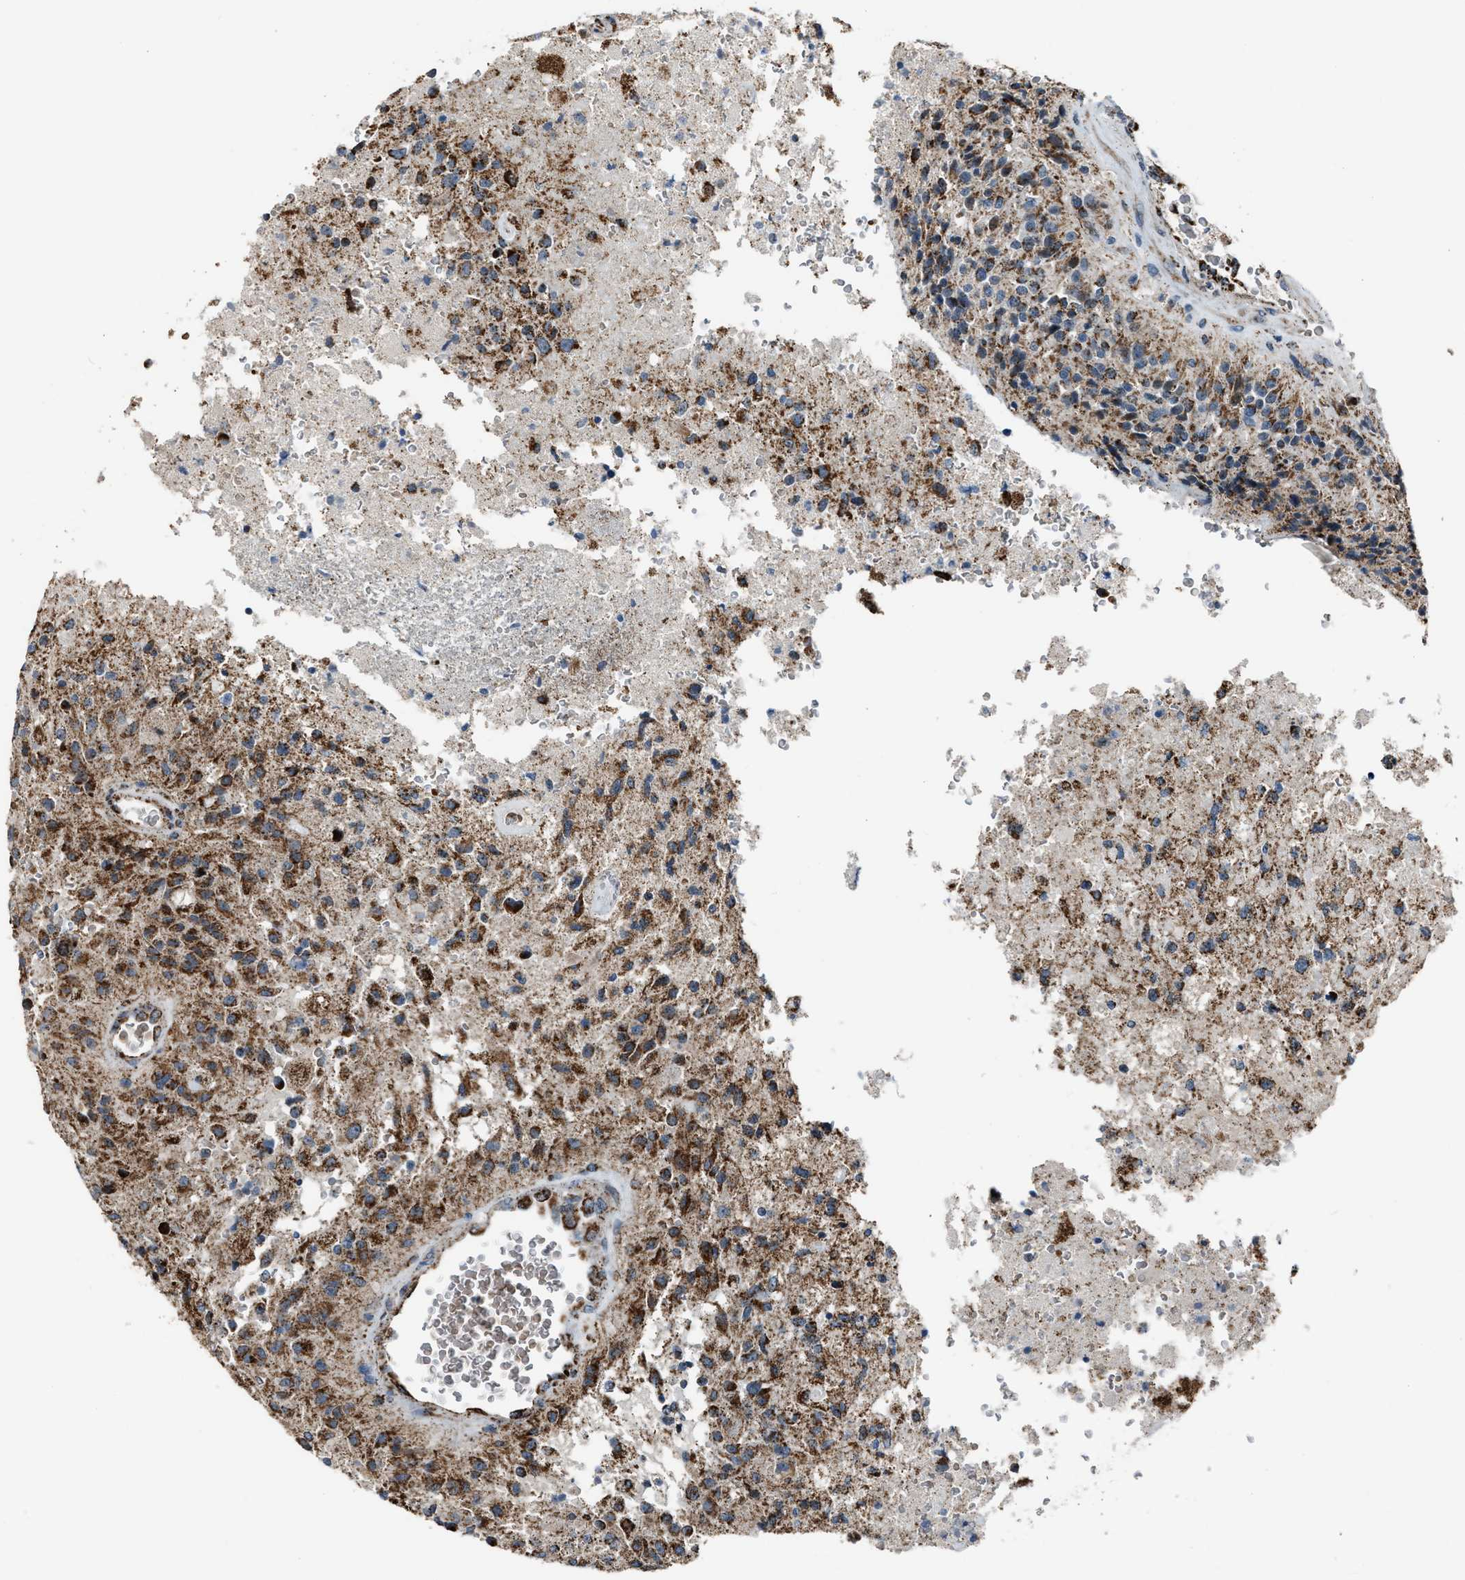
{"staining": {"intensity": "strong", "quantity": ">75%", "location": "cytoplasmic/membranous"}, "tissue": "glioma", "cell_type": "Tumor cells", "image_type": "cancer", "snomed": [{"axis": "morphology", "description": "Normal tissue, NOS"}, {"axis": "morphology", "description": "Glioma, malignant, High grade"}, {"axis": "topography", "description": "Cerebral cortex"}], "caption": "Approximately >75% of tumor cells in malignant glioma (high-grade) reveal strong cytoplasmic/membranous protein positivity as visualized by brown immunohistochemical staining.", "gene": "CHN2", "patient": {"sex": "male", "age": 77}}